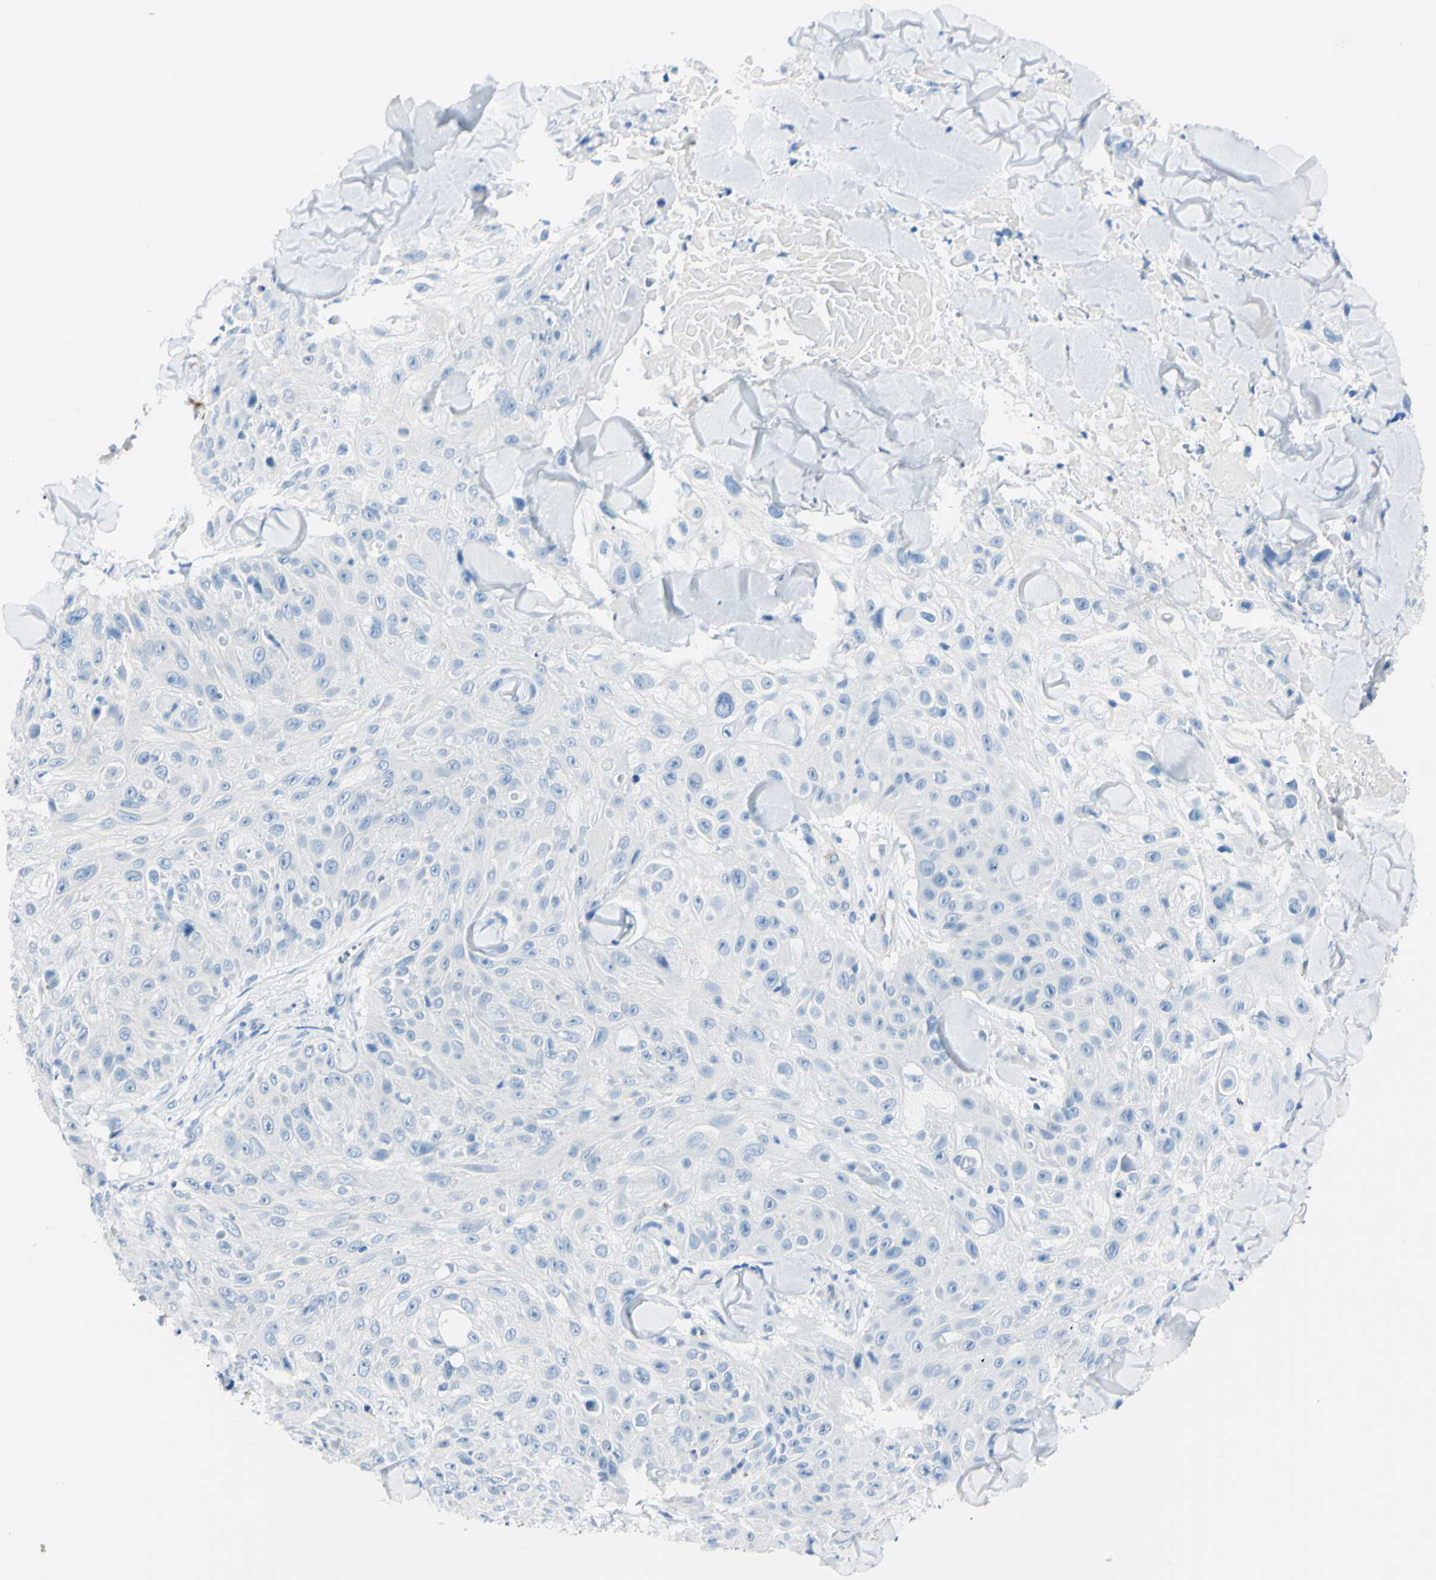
{"staining": {"intensity": "negative", "quantity": "none", "location": "none"}, "tissue": "skin cancer", "cell_type": "Tumor cells", "image_type": "cancer", "snomed": [{"axis": "morphology", "description": "Squamous cell carcinoma, NOS"}, {"axis": "topography", "description": "Skin"}], "caption": "Human skin cancer stained for a protein using immunohistochemistry (IHC) exhibits no staining in tumor cells.", "gene": "FOLH1", "patient": {"sex": "male", "age": 86}}